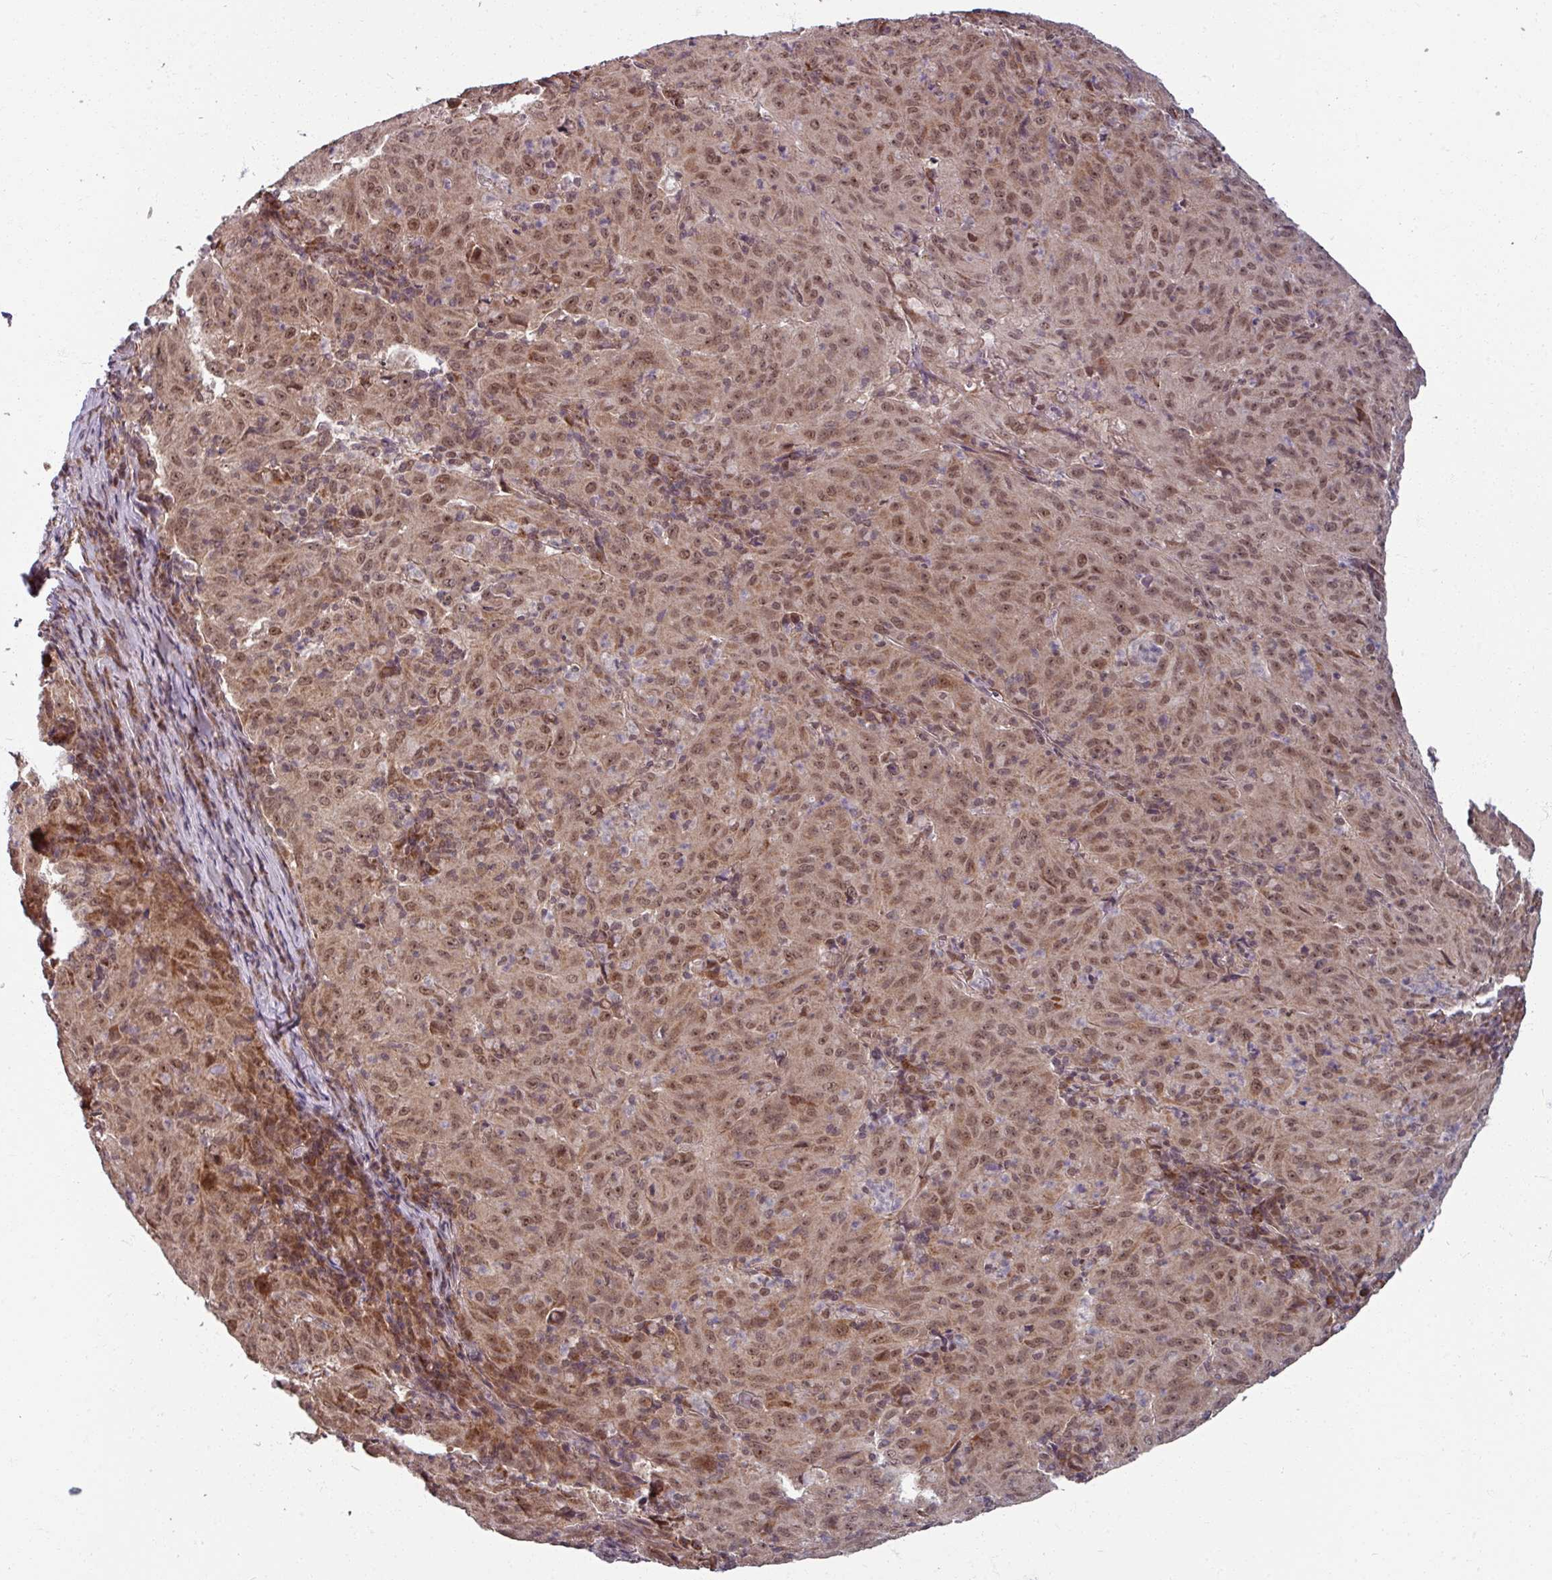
{"staining": {"intensity": "moderate", "quantity": ">75%", "location": "nuclear"}, "tissue": "pancreatic cancer", "cell_type": "Tumor cells", "image_type": "cancer", "snomed": [{"axis": "morphology", "description": "Adenocarcinoma, NOS"}, {"axis": "topography", "description": "Pancreas"}], "caption": "An image of human pancreatic adenocarcinoma stained for a protein reveals moderate nuclear brown staining in tumor cells. The staining is performed using DAB (3,3'-diaminobenzidine) brown chromogen to label protein expression. The nuclei are counter-stained blue using hematoxylin.", "gene": "SWI5", "patient": {"sex": "male", "age": 63}}